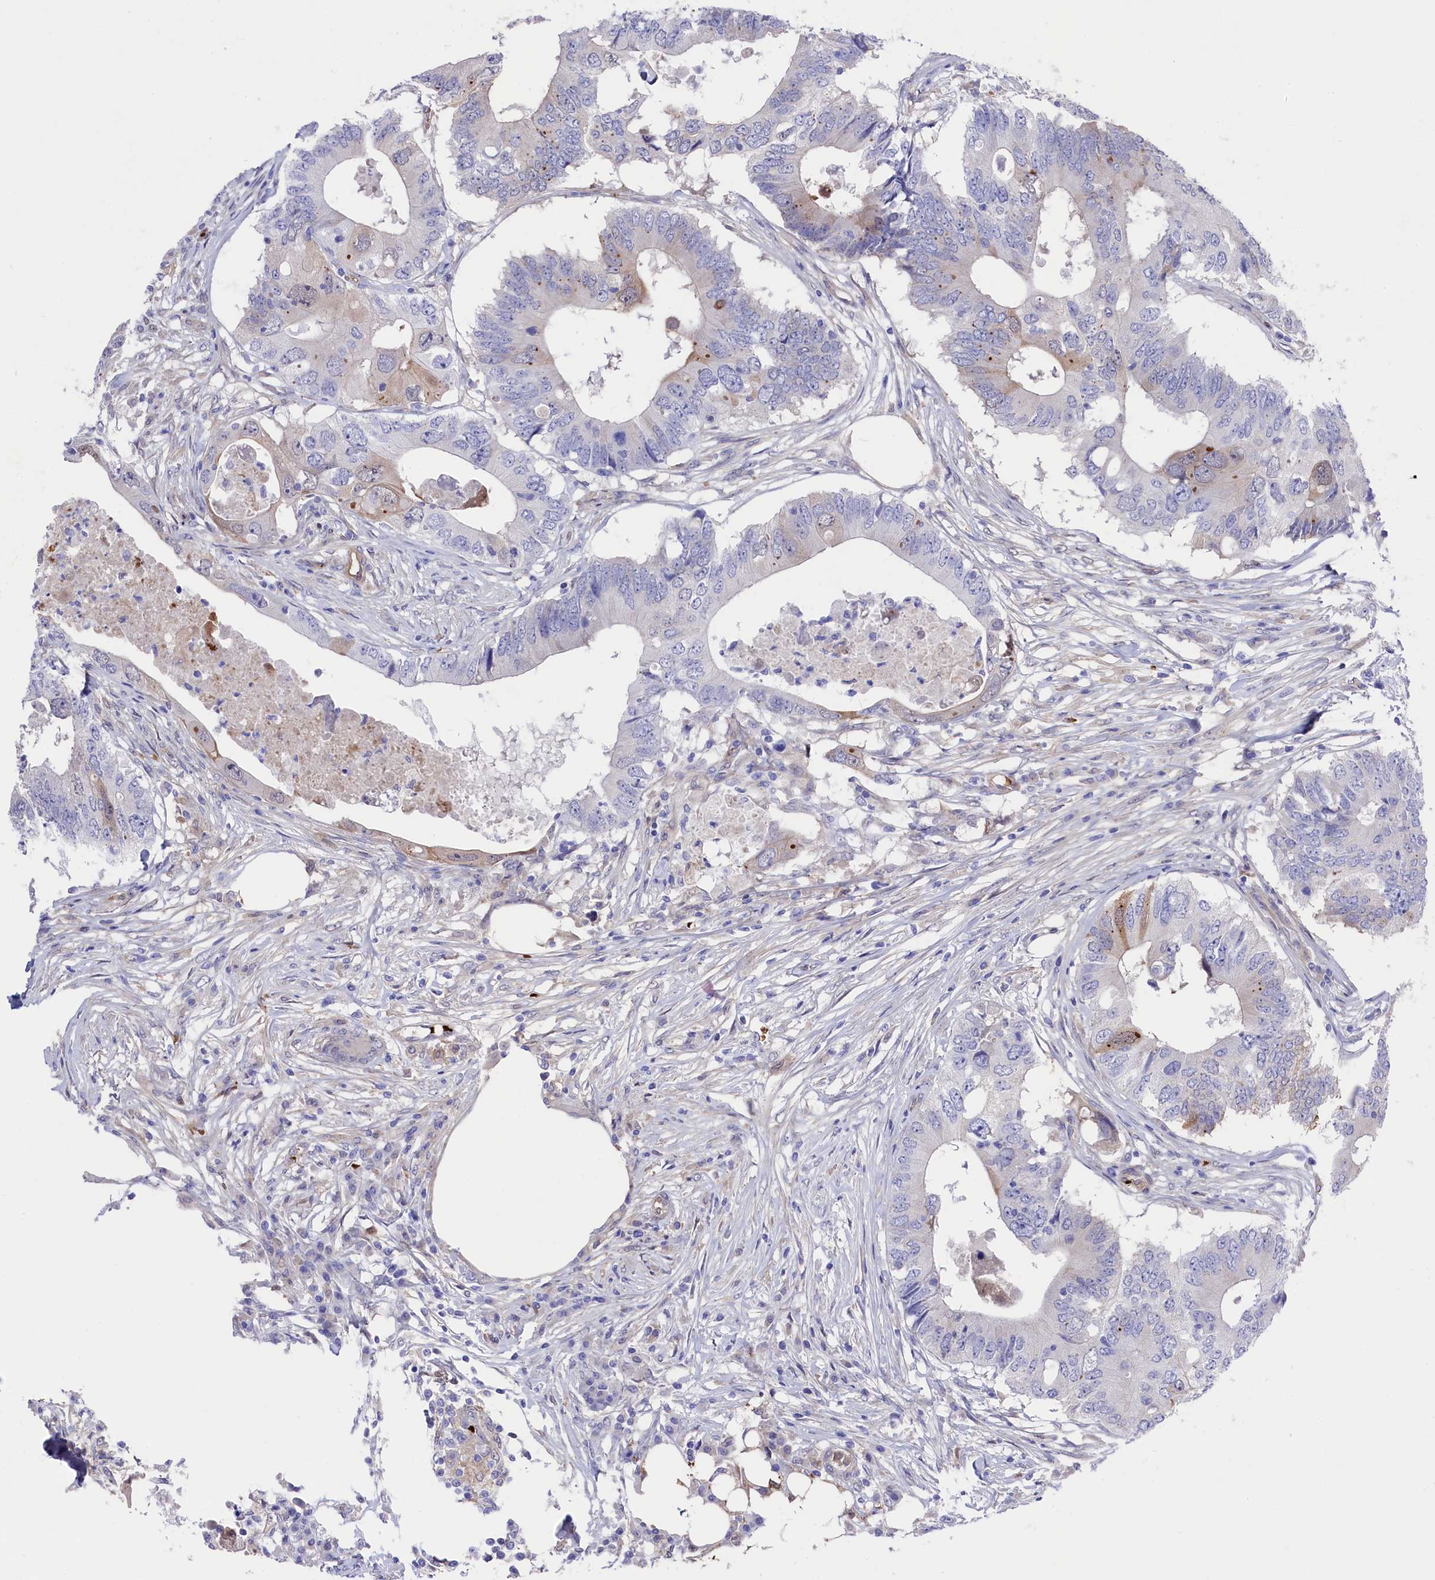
{"staining": {"intensity": "weak", "quantity": "<25%", "location": "cytoplasmic/membranous"}, "tissue": "colorectal cancer", "cell_type": "Tumor cells", "image_type": "cancer", "snomed": [{"axis": "morphology", "description": "Adenocarcinoma, NOS"}, {"axis": "topography", "description": "Colon"}], "caption": "The image shows no staining of tumor cells in colorectal cancer (adenocarcinoma).", "gene": "LHFPL4", "patient": {"sex": "male", "age": 71}}